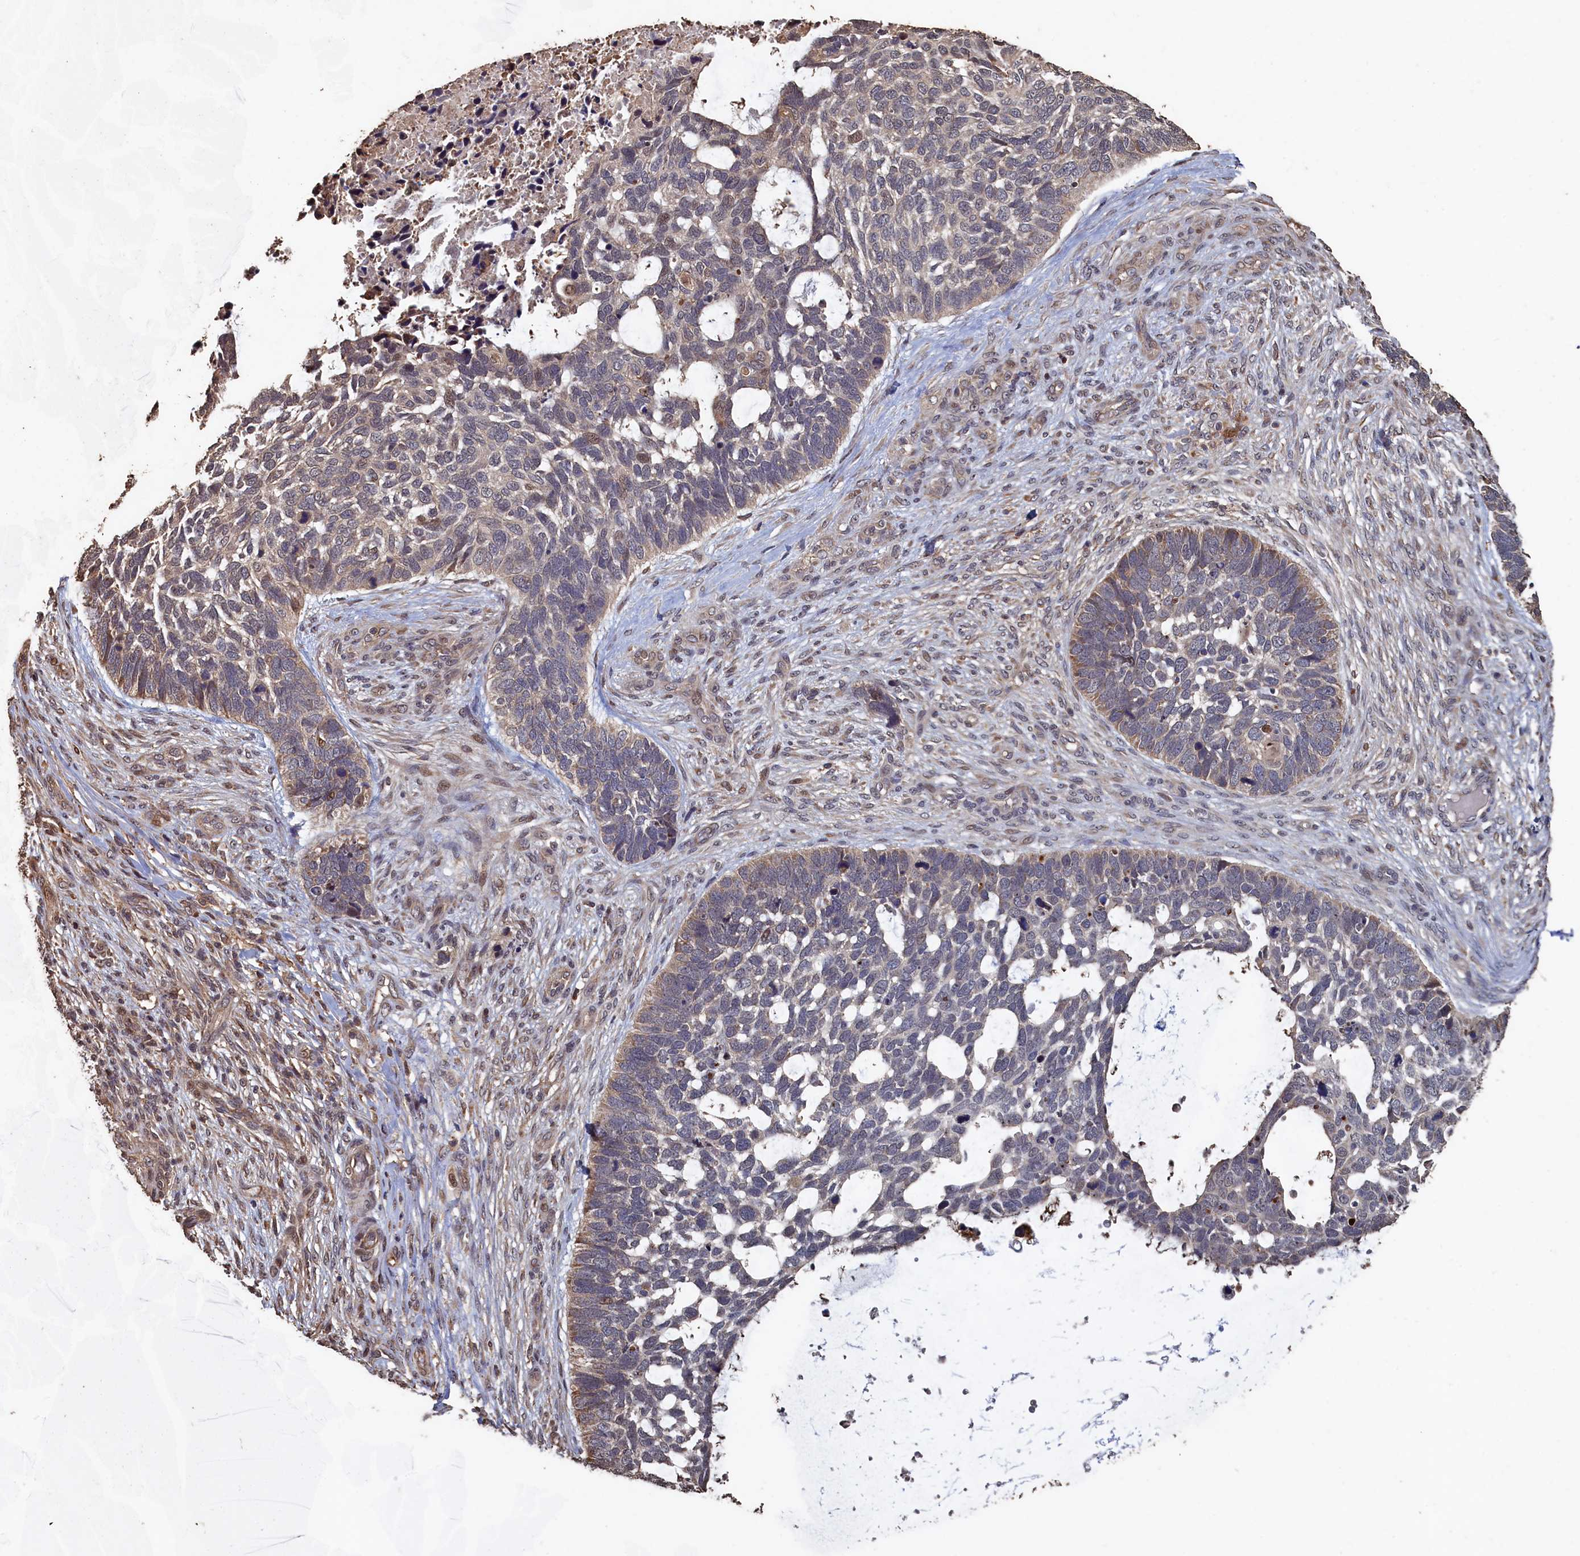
{"staining": {"intensity": "weak", "quantity": "<25%", "location": "cytoplasmic/membranous"}, "tissue": "skin cancer", "cell_type": "Tumor cells", "image_type": "cancer", "snomed": [{"axis": "morphology", "description": "Basal cell carcinoma"}, {"axis": "topography", "description": "Skin"}], "caption": "Immunohistochemical staining of skin cancer (basal cell carcinoma) reveals no significant positivity in tumor cells. Nuclei are stained in blue.", "gene": "PIGN", "patient": {"sex": "male", "age": 88}}